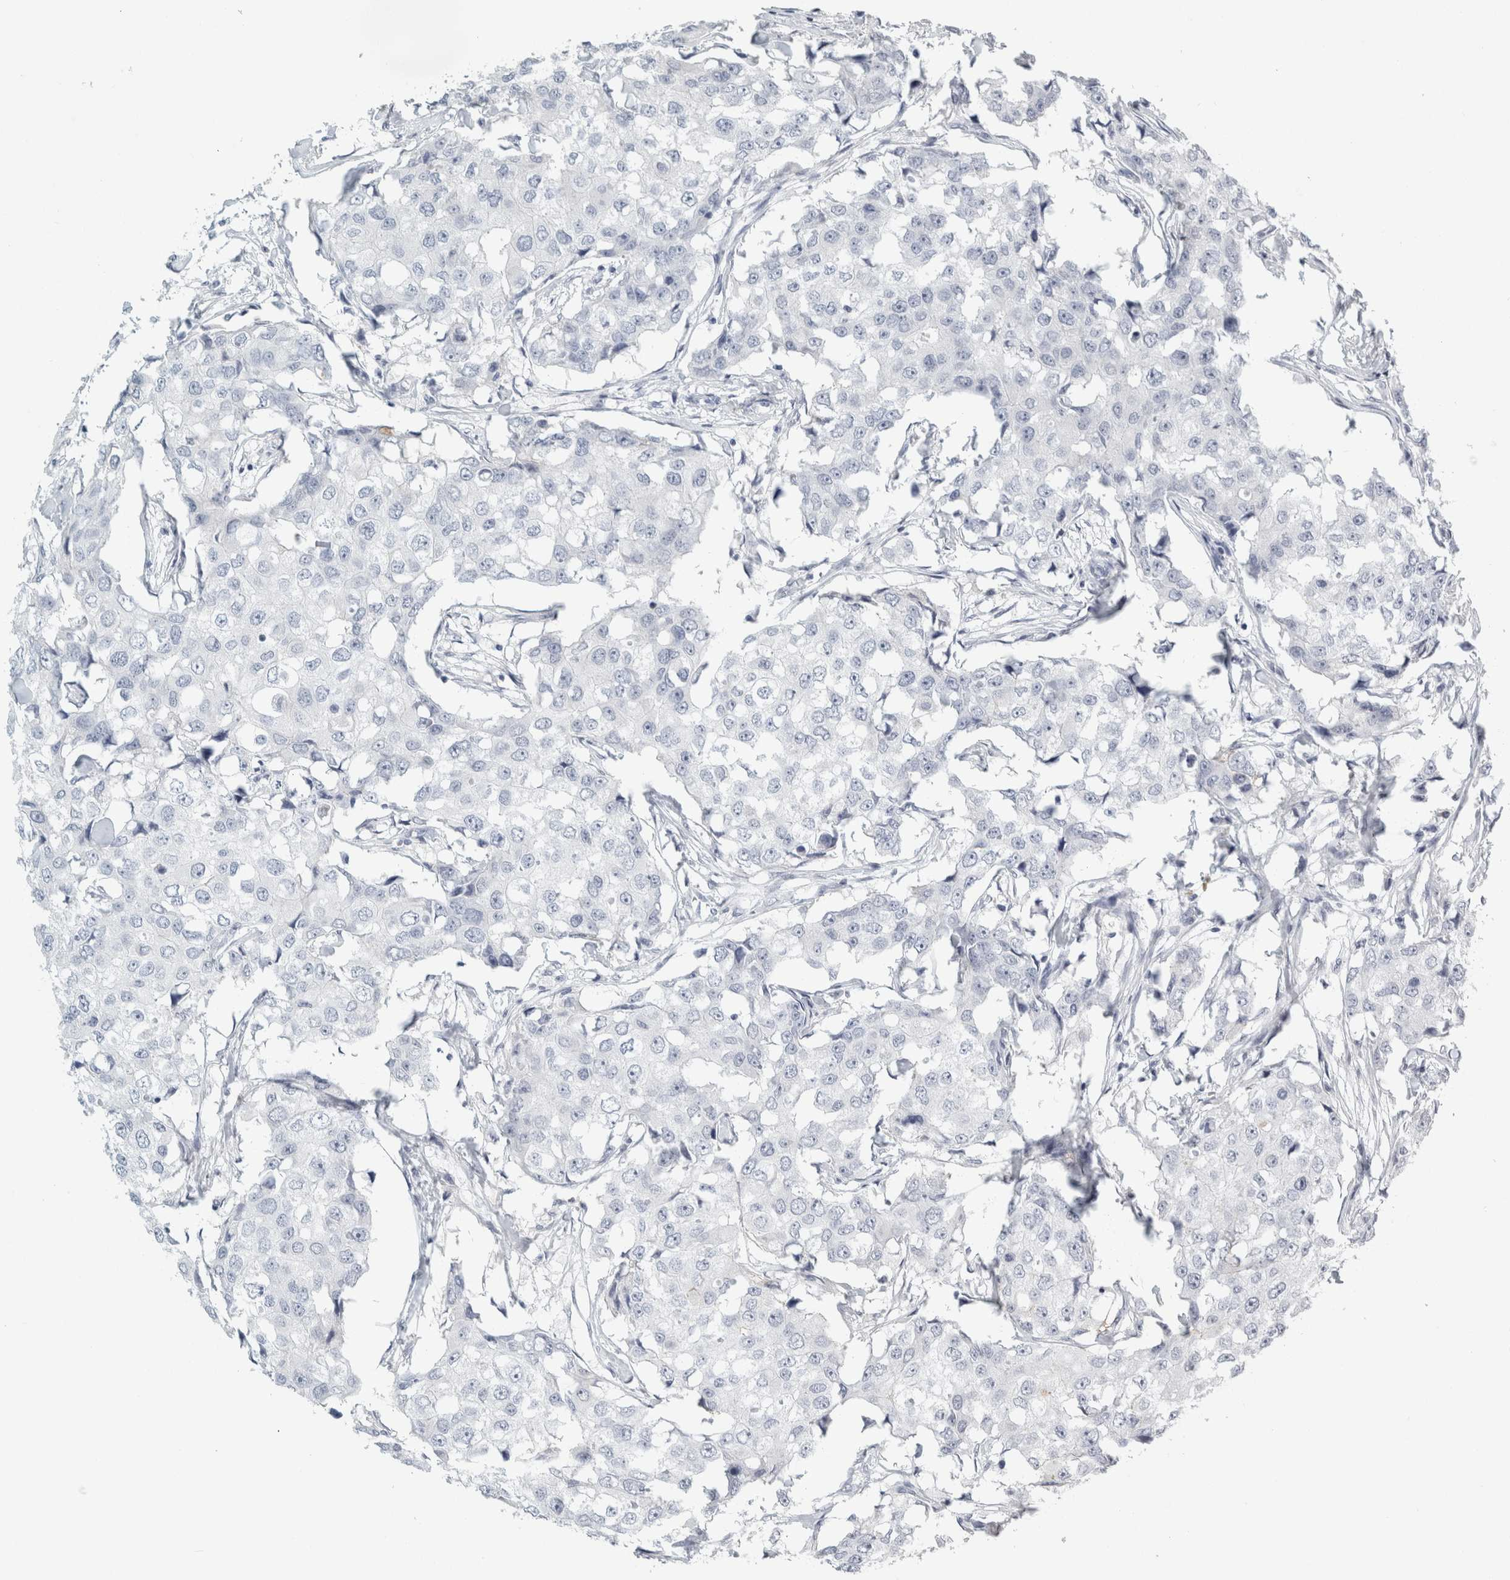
{"staining": {"intensity": "negative", "quantity": "none", "location": "none"}, "tissue": "breast cancer", "cell_type": "Tumor cells", "image_type": "cancer", "snomed": [{"axis": "morphology", "description": "Duct carcinoma"}, {"axis": "topography", "description": "Breast"}], "caption": "Tumor cells show no significant positivity in breast intraductal carcinoma.", "gene": "TSPAN8", "patient": {"sex": "female", "age": 27}}